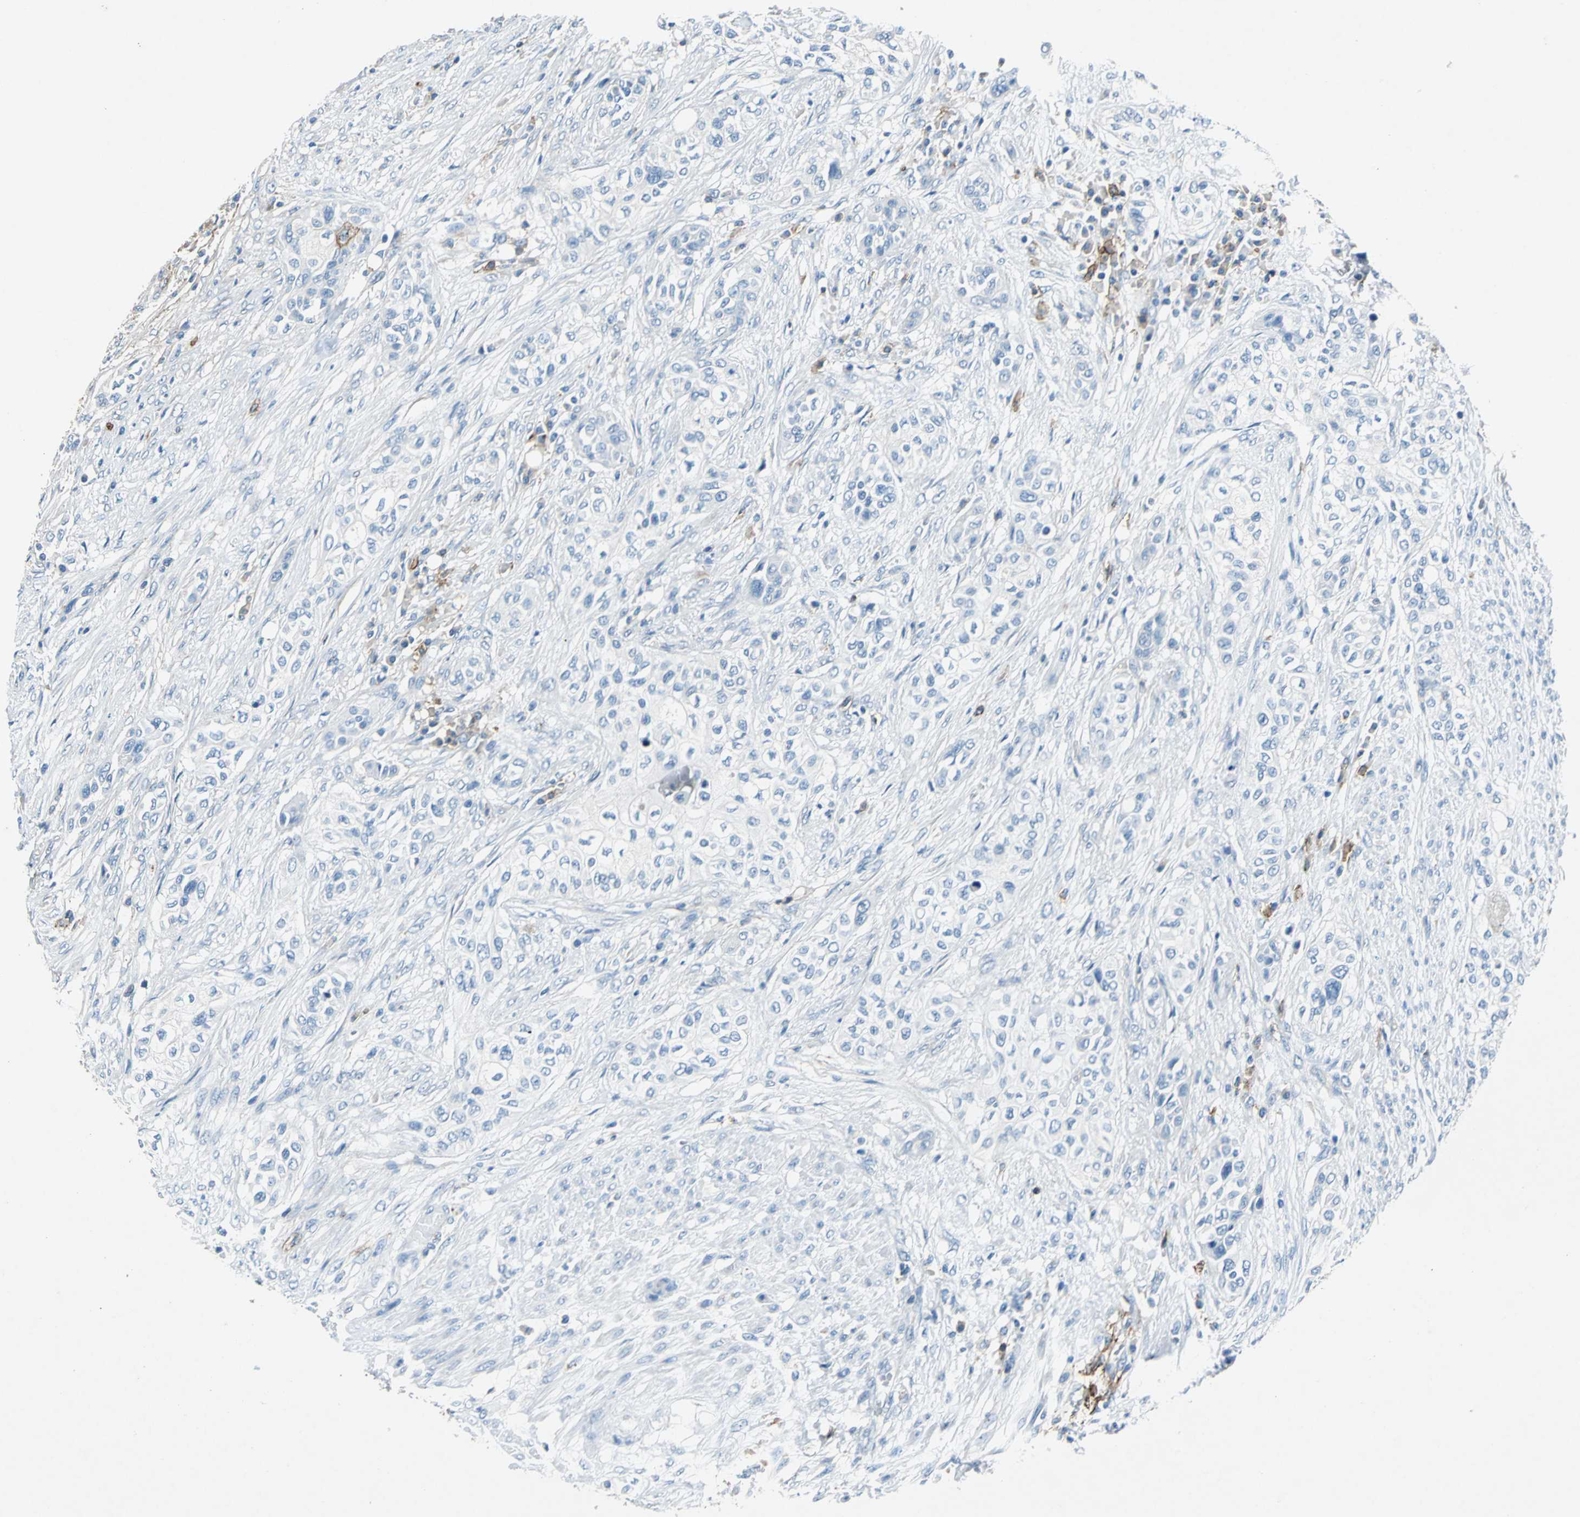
{"staining": {"intensity": "negative", "quantity": "none", "location": "none"}, "tissue": "urothelial cancer", "cell_type": "Tumor cells", "image_type": "cancer", "snomed": [{"axis": "morphology", "description": "Urothelial carcinoma, High grade"}, {"axis": "topography", "description": "Urinary bladder"}], "caption": "The image exhibits no significant expression in tumor cells of urothelial carcinoma (high-grade). The staining was performed using DAB (3,3'-diaminobenzidine) to visualize the protein expression in brown, while the nuclei were stained in blue with hematoxylin (Magnification: 20x).", "gene": "RPS13", "patient": {"sex": "male", "age": 74}}